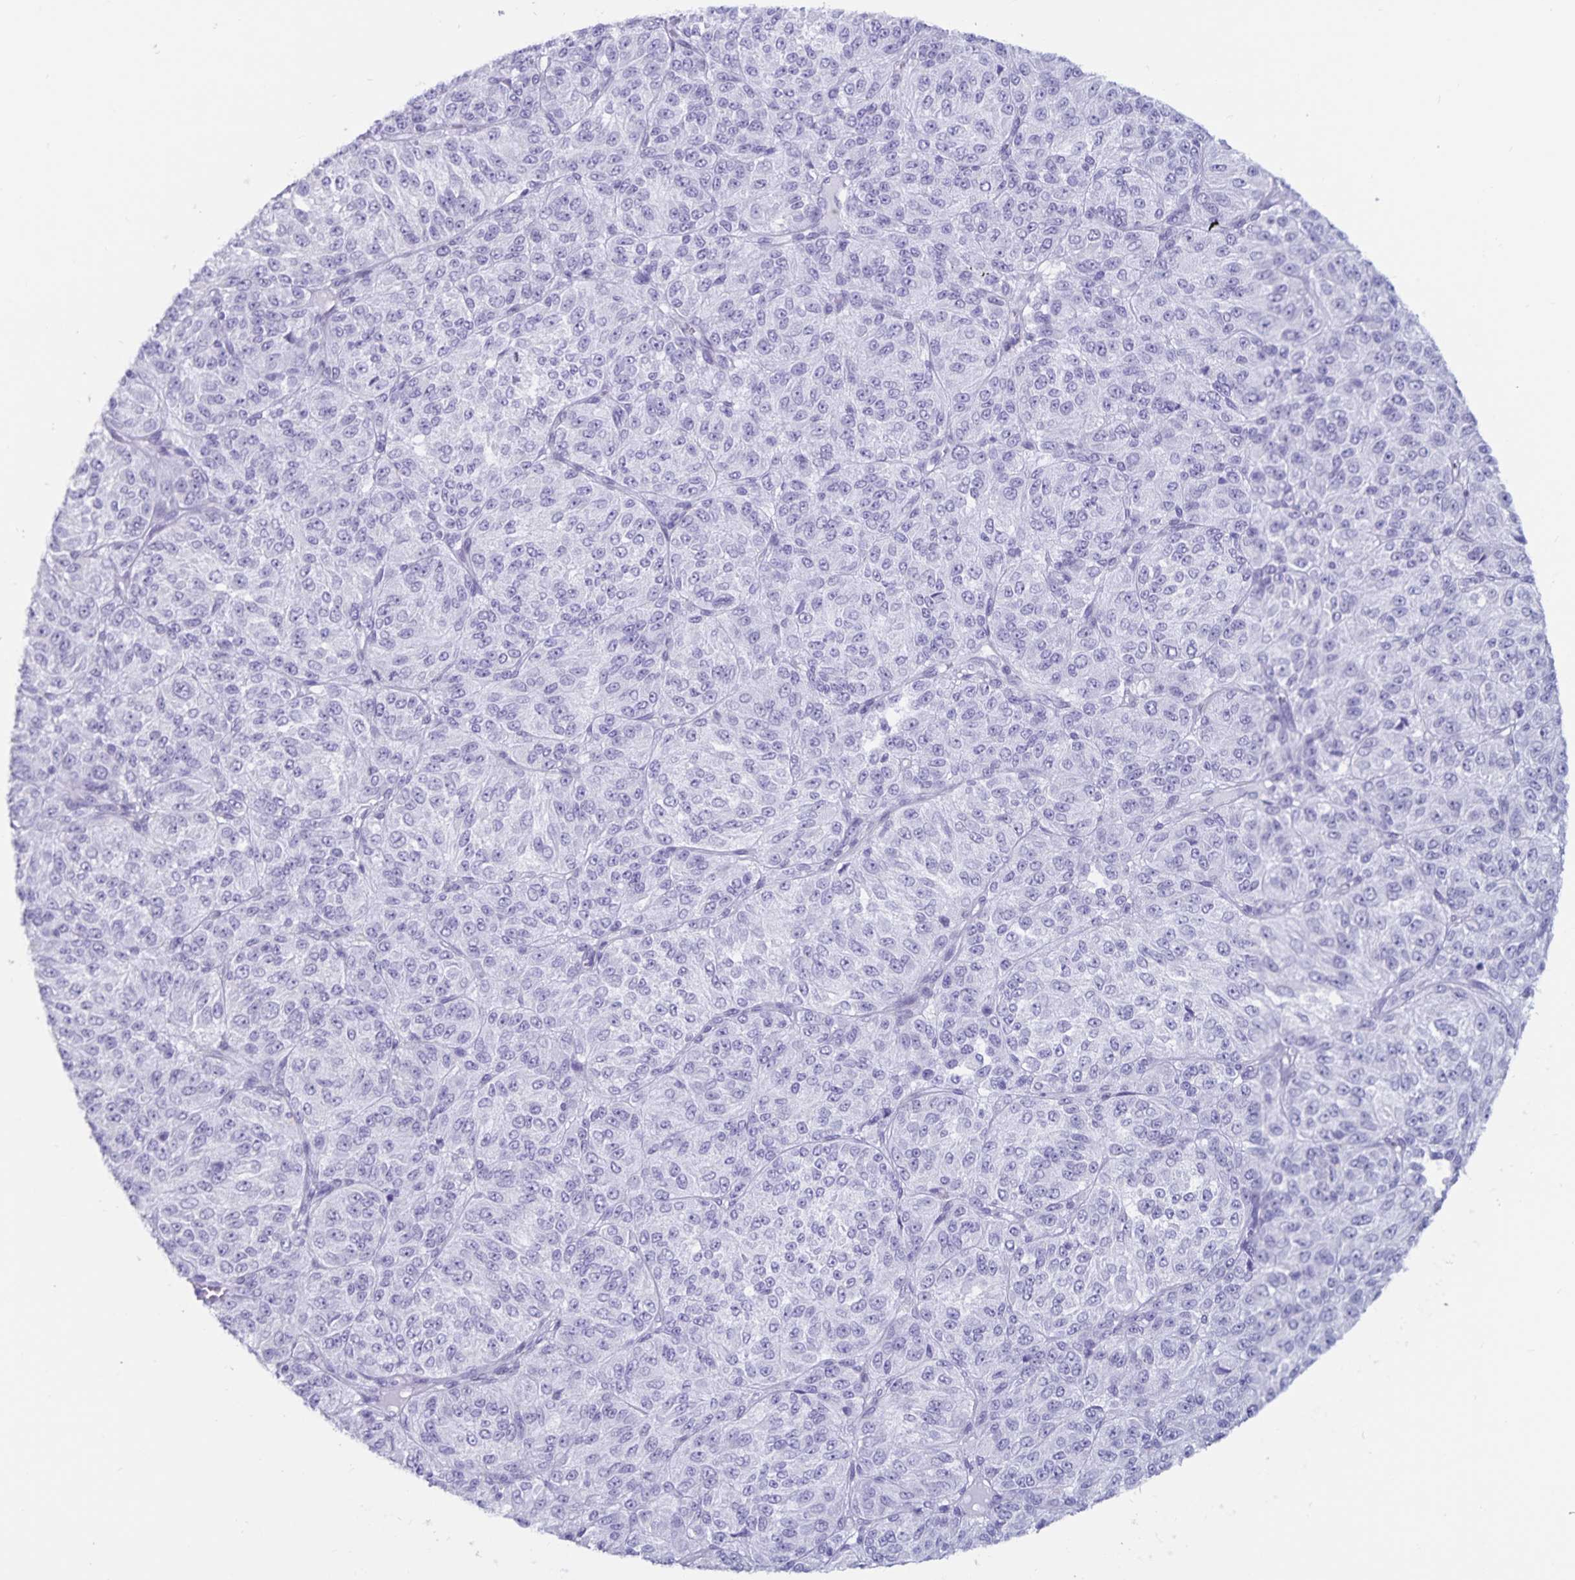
{"staining": {"intensity": "negative", "quantity": "none", "location": "none"}, "tissue": "melanoma", "cell_type": "Tumor cells", "image_type": "cancer", "snomed": [{"axis": "morphology", "description": "Malignant melanoma, Metastatic site"}, {"axis": "topography", "description": "Brain"}], "caption": "IHC histopathology image of human melanoma stained for a protein (brown), which exhibits no staining in tumor cells.", "gene": "GPR137", "patient": {"sex": "female", "age": 56}}